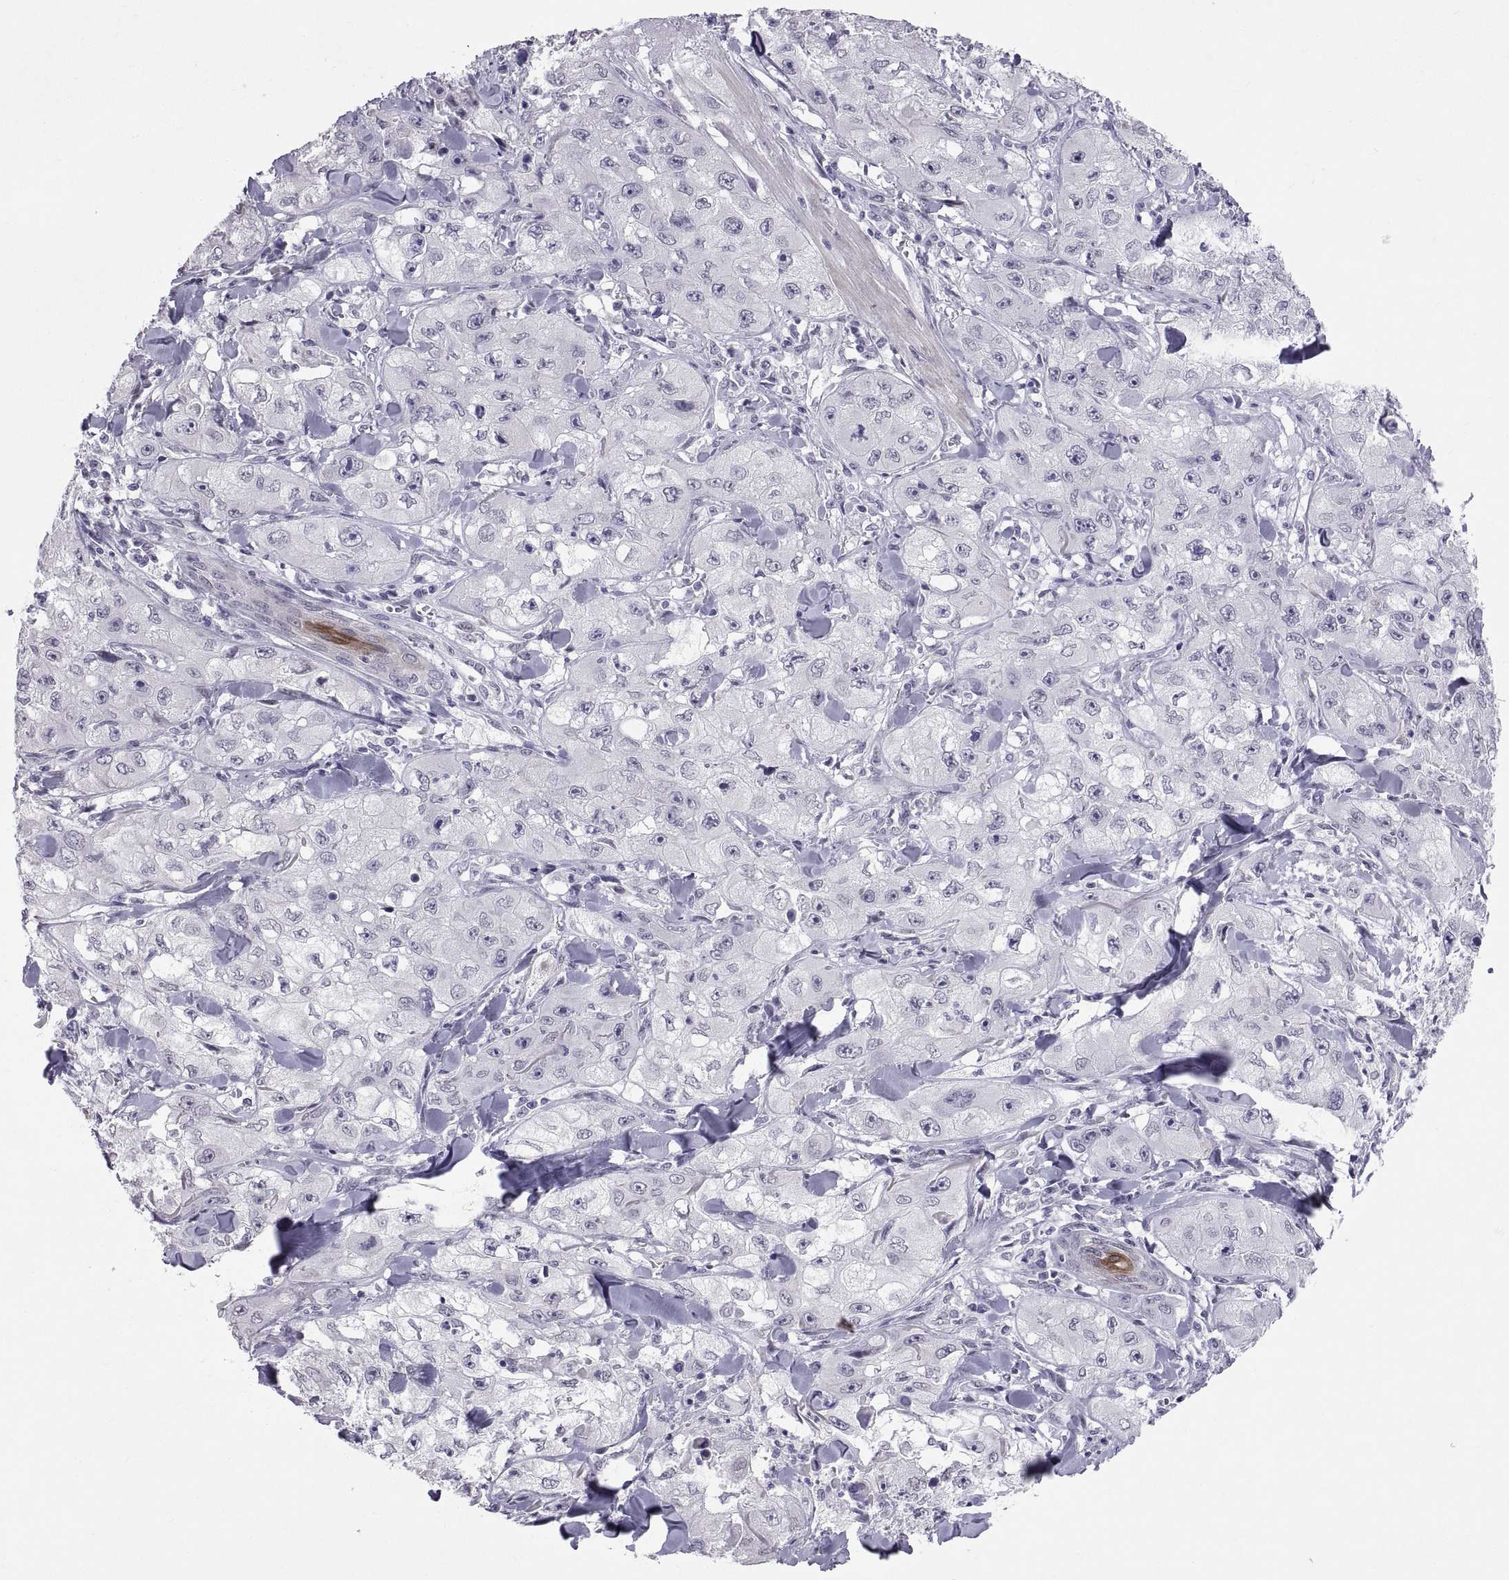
{"staining": {"intensity": "negative", "quantity": "none", "location": "none"}, "tissue": "skin cancer", "cell_type": "Tumor cells", "image_type": "cancer", "snomed": [{"axis": "morphology", "description": "Squamous cell carcinoma, NOS"}, {"axis": "topography", "description": "Skin"}, {"axis": "topography", "description": "Subcutis"}], "caption": "Immunohistochemical staining of skin cancer (squamous cell carcinoma) reveals no significant staining in tumor cells. (Immunohistochemistry, brightfield microscopy, high magnification).", "gene": "KRT77", "patient": {"sex": "male", "age": 73}}